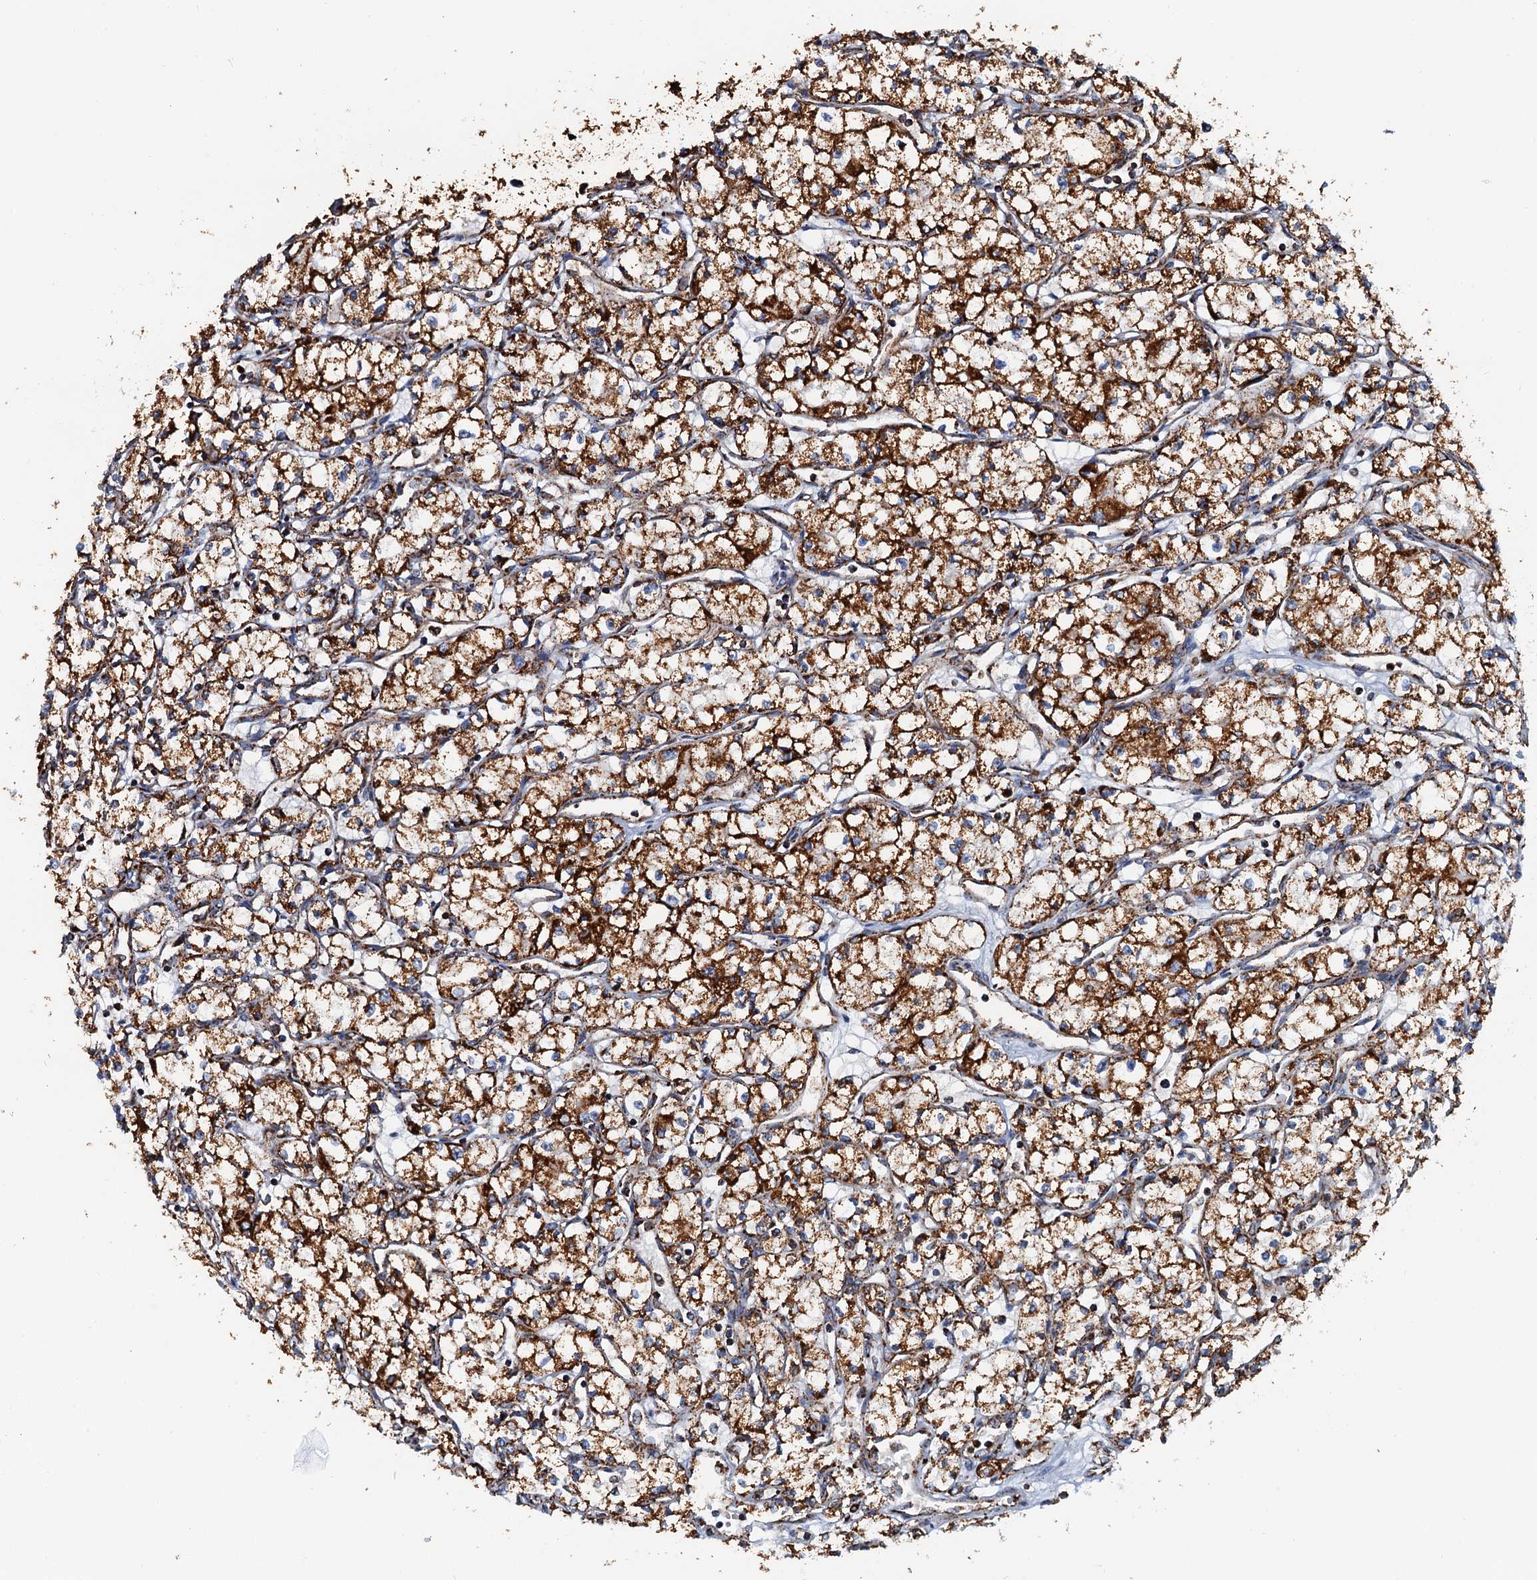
{"staining": {"intensity": "strong", "quantity": ">75%", "location": "cytoplasmic/membranous"}, "tissue": "renal cancer", "cell_type": "Tumor cells", "image_type": "cancer", "snomed": [{"axis": "morphology", "description": "Adenocarcinoma, NOS"}, {"axis": "topography", "description": "Kidney"}], "caption": "Immunohistochemical staining of human renal cancer displays strong cytoplasmic/membranous protein staining in approximately >75% of tumor cells. (brown staining indicates protein expression, while blue staining denotes nuclei).", "gene": "AAGAB", "patient": {"sex": "male", "age": 59}}